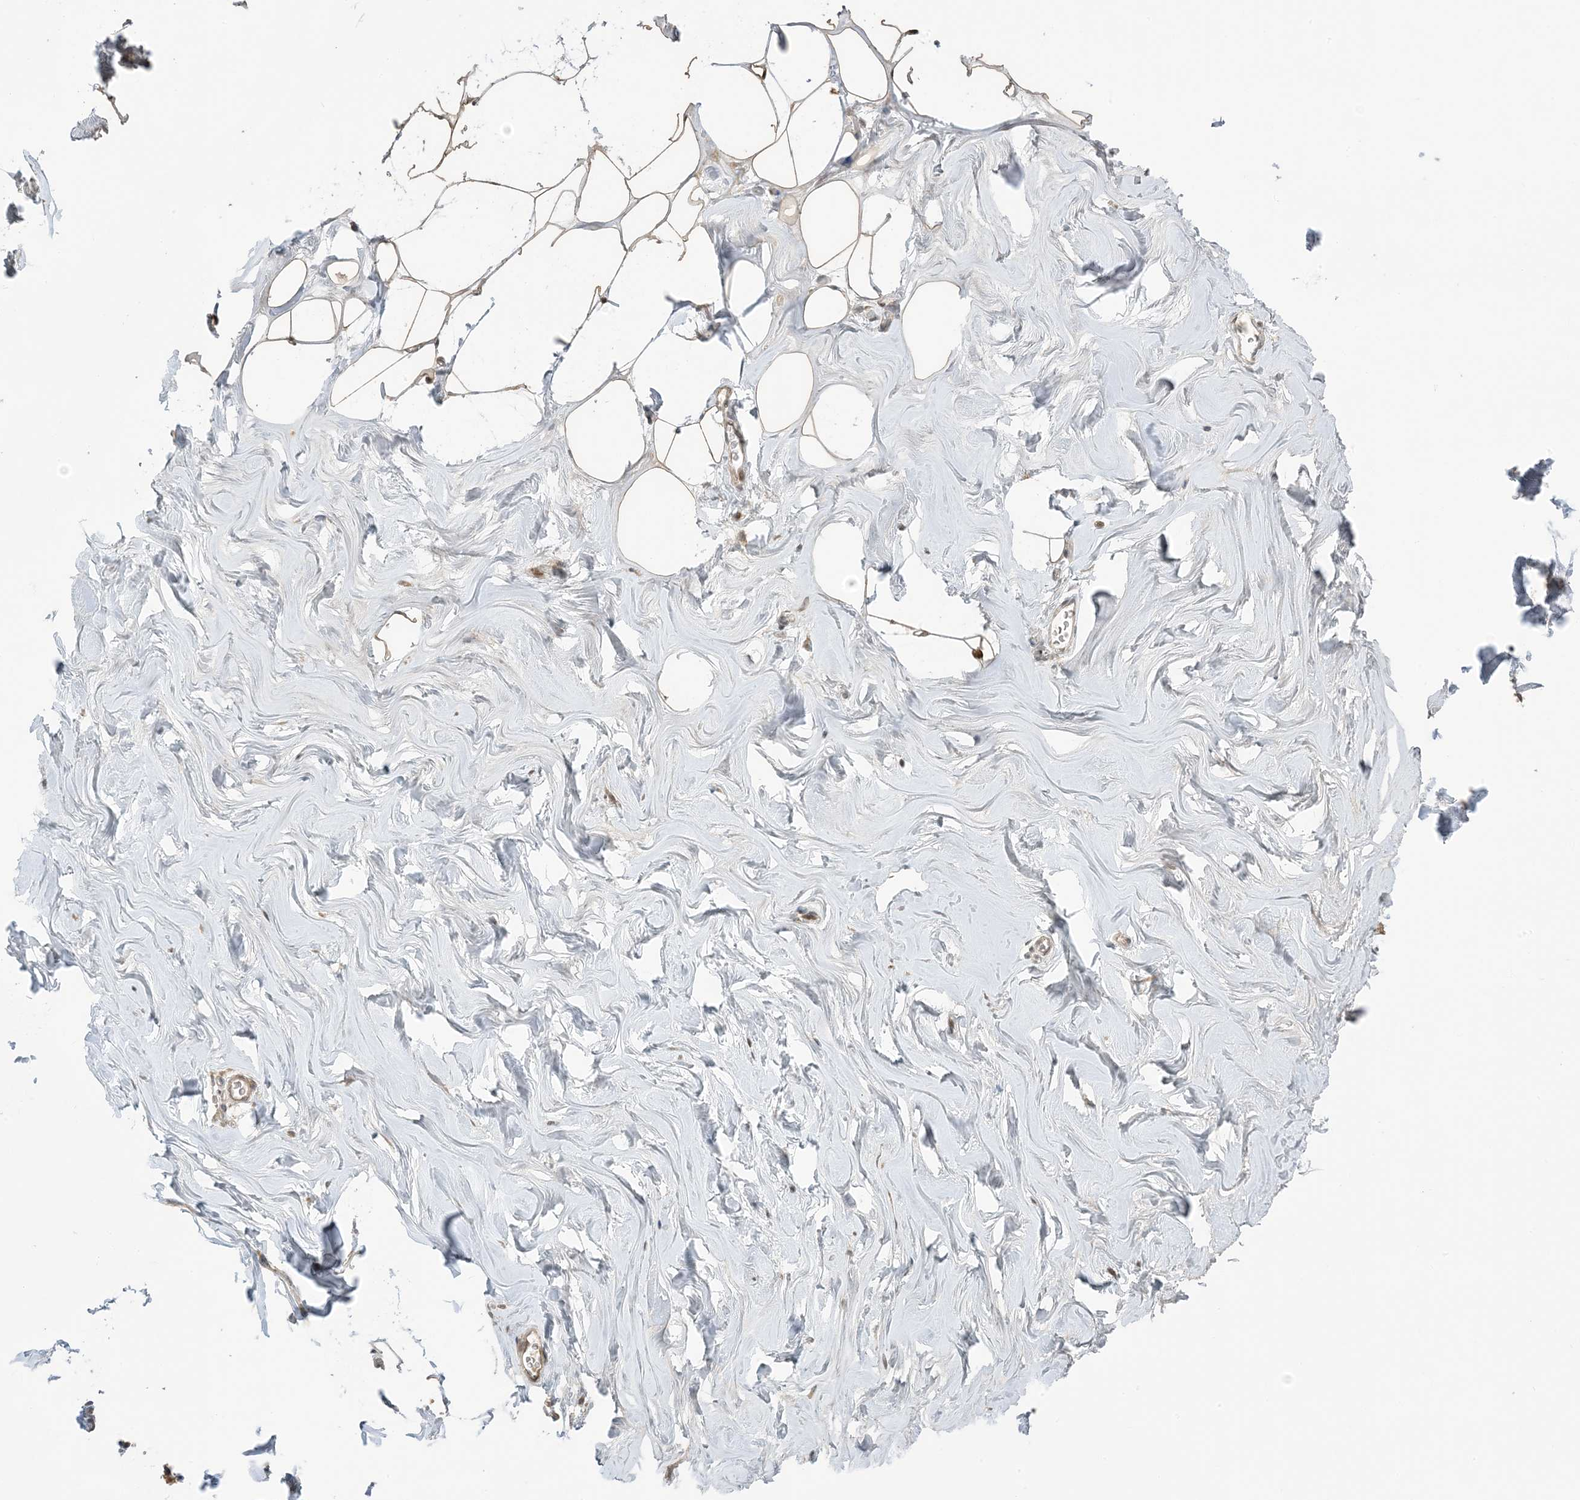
{"staining": {"intensity": "weak", "quantity": ">75%", "location": "cytoplasmic/membranous,nuclear"}, "tissue": "adipose tissue", "cell_type": "Adipocytes", "image_type": "normal", "snomed": [{"axis": "morphology", "description": "Normal tissue, NOS"}, {"axis": "morphology", "description": "Fibrosis, NOS"}, {"axis": "topography", "description": "Breast"}, {"axis": "topography", "description": "Adipose tissue"}], "caption": "Weak cytoplasmic/membranous,nuclear protein staining is present in approximately >75% of adipocytes in adipose tissue.", "gene": "PHLDB2", "patient": {"sex": "female", "age": 39}}